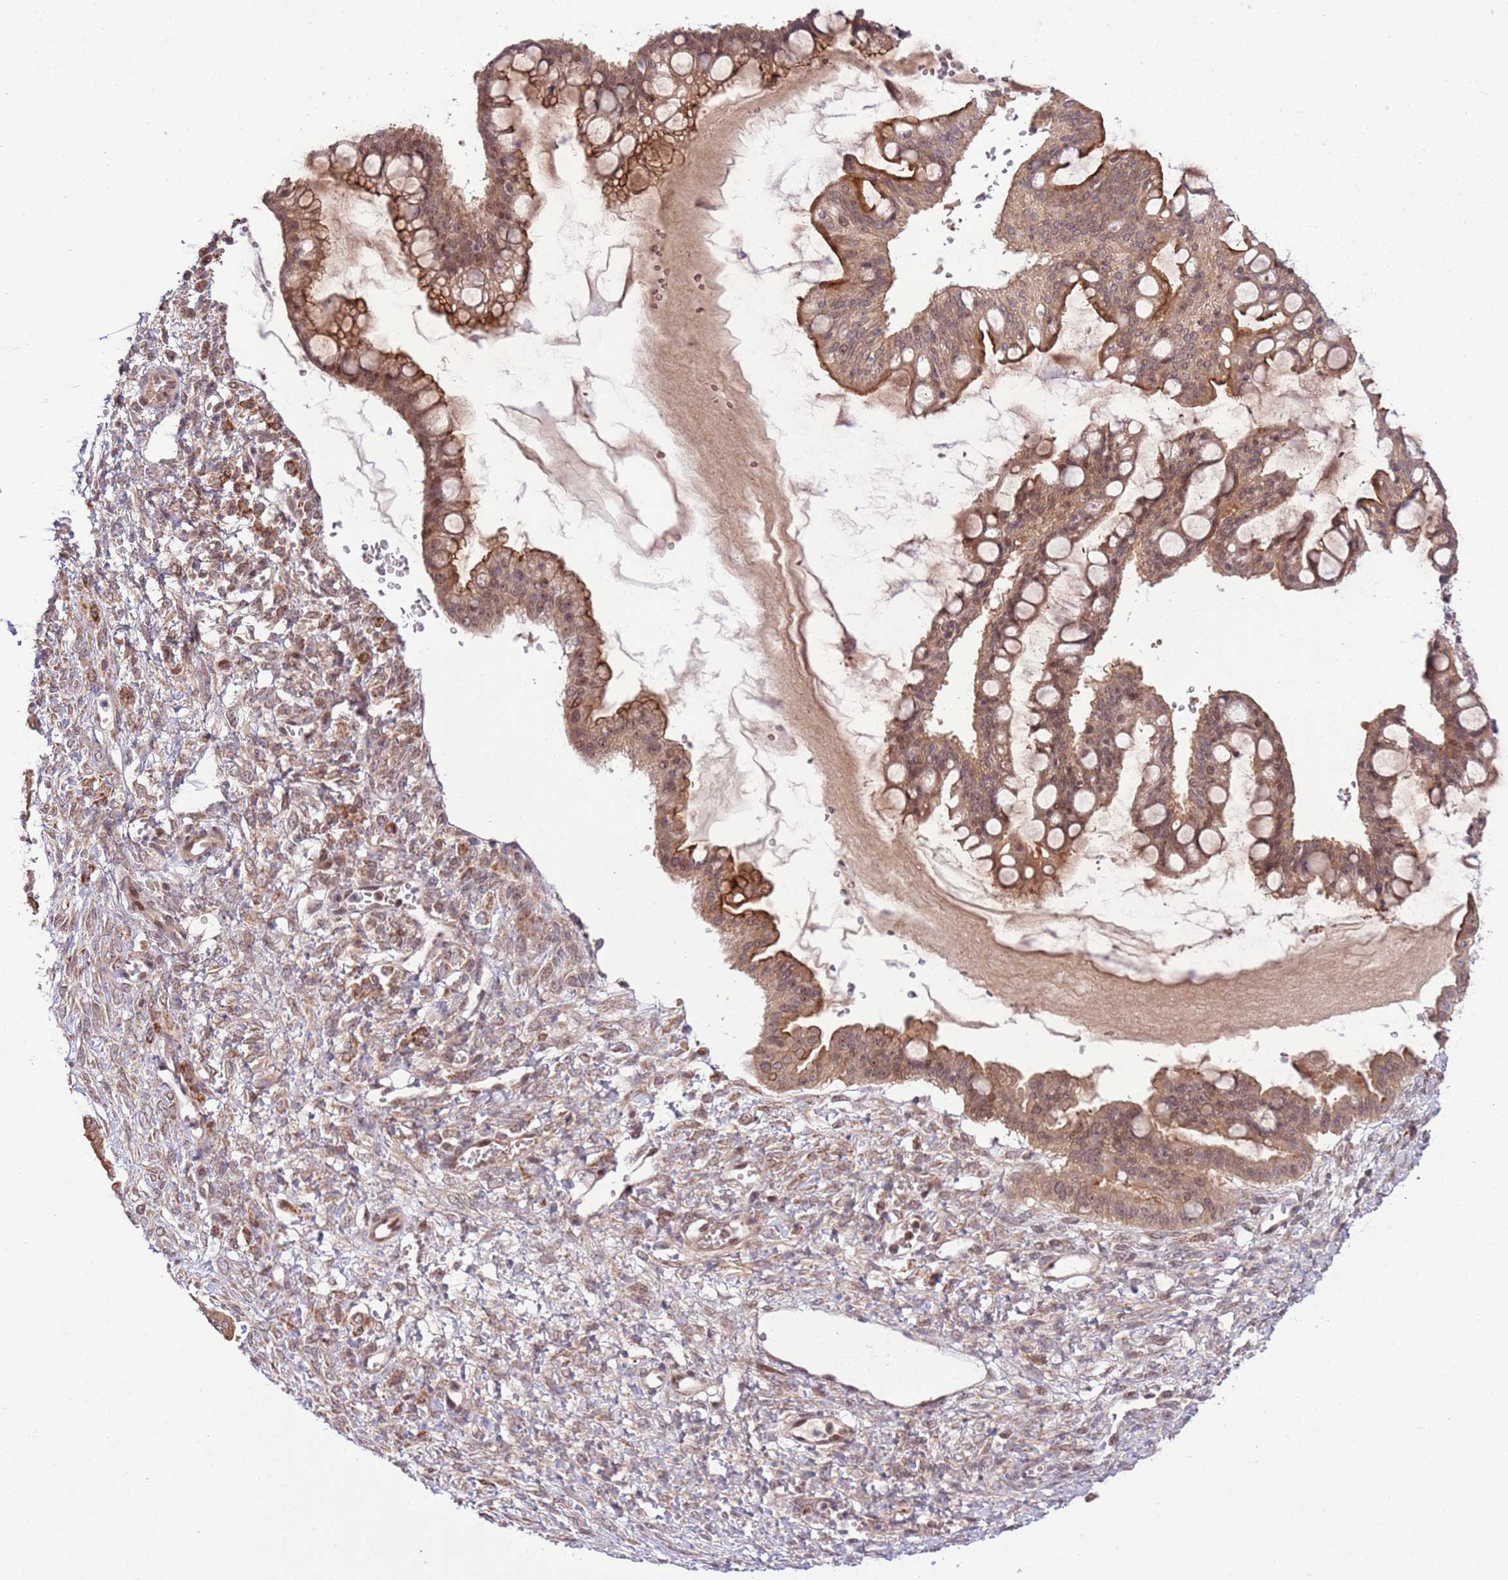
{"staining": {"intensity": "moderate", "quantity": ">75%", "location": "cytoplasmic/membranous,nuclear"}, "tissue": "ovarian cancer", "cell_type": "Tumor cells", "image_type": "cancer", "snomed": [{"axis": "morphology", "description": "Cystadenocarcinoma, mucinous, NOS"}, {"axis": "topography", "description": "Ovary"}], "caption": "Protein expression by immunohistochemistry shows moderate cytoplasmic/membranous and nuclear staining in about >75% of tumor cells in mucinous cystadenocarcinoma (ovarian).", "gene": "CHD1", "patient": {"sex": "female", "age": 73}}